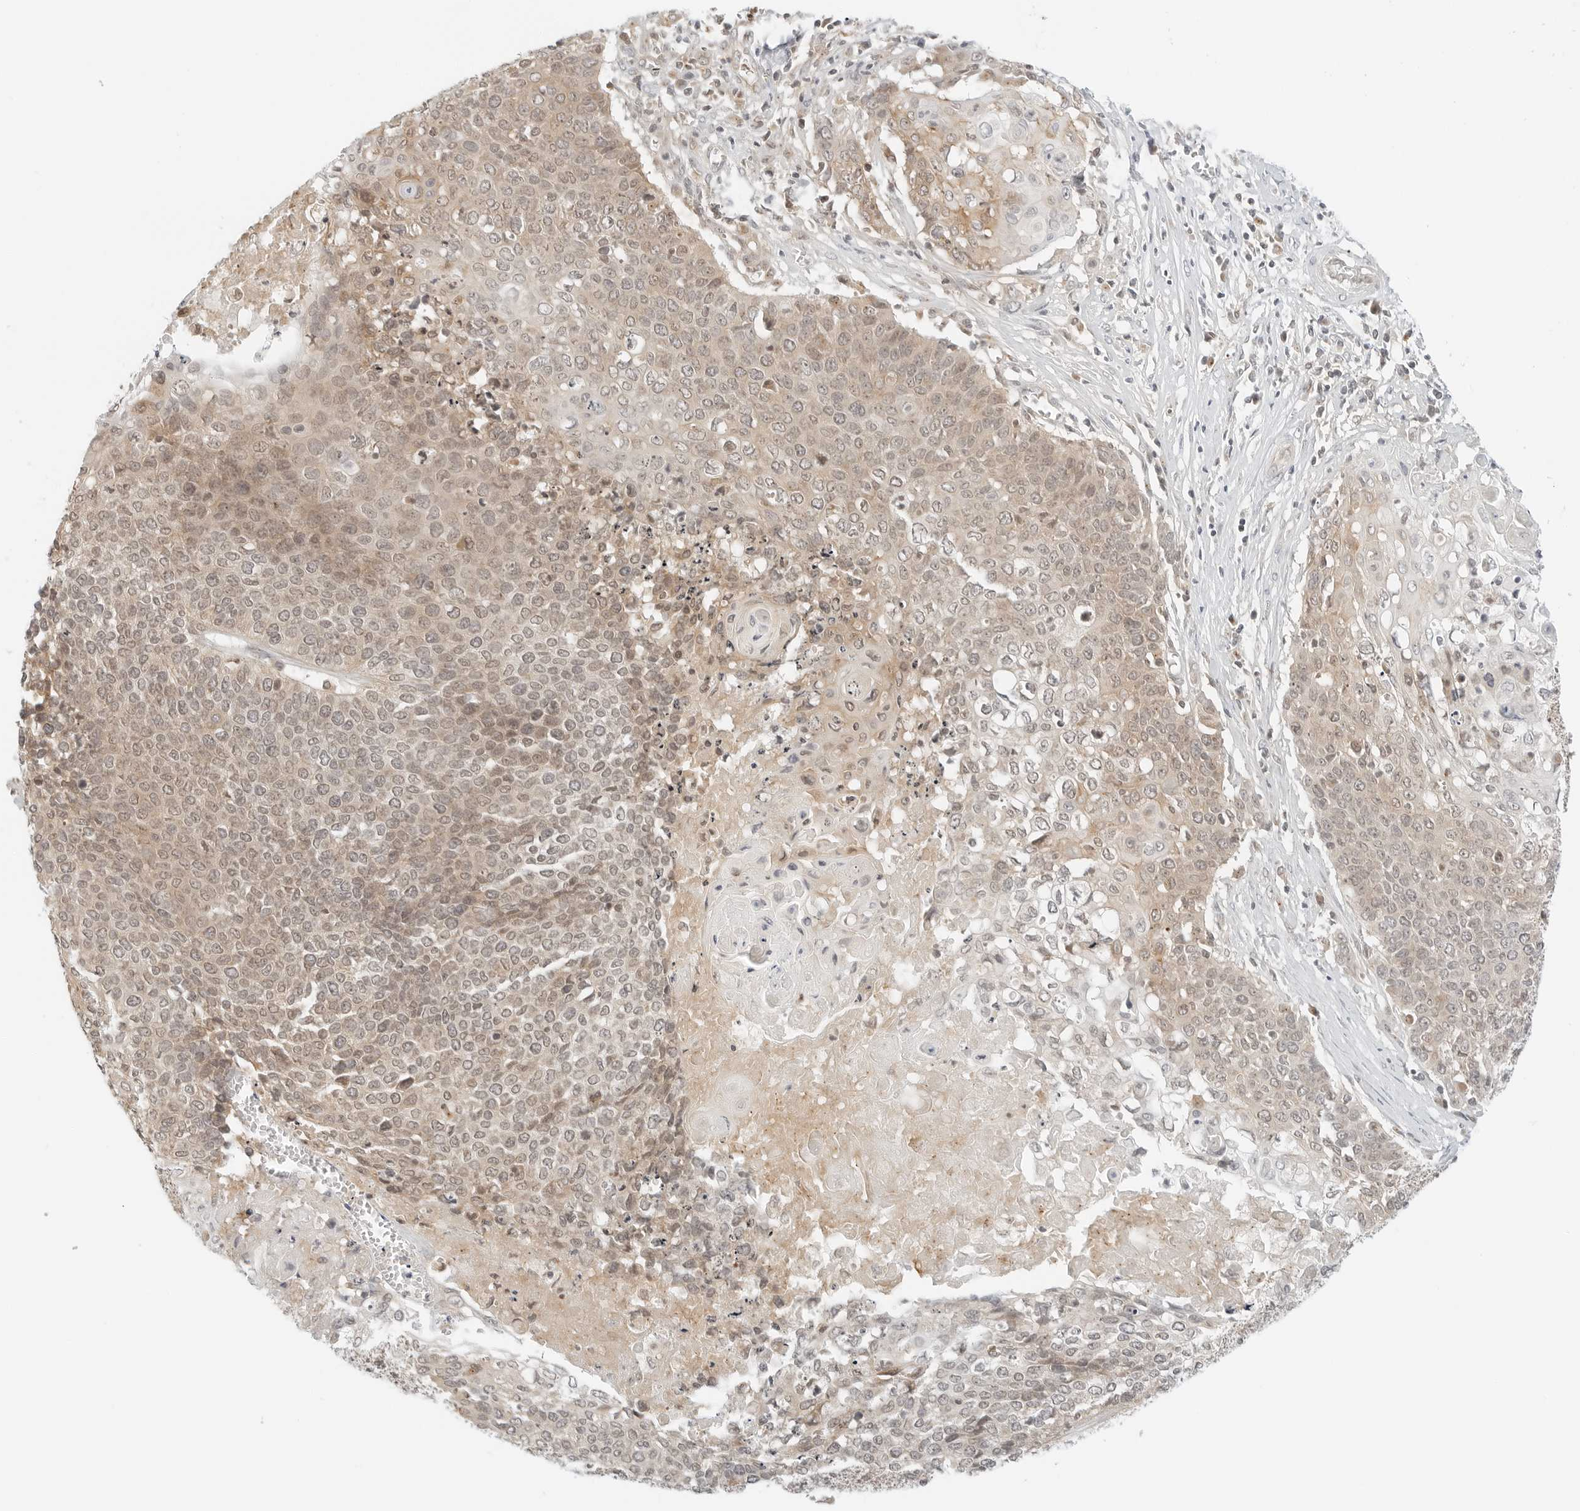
{"staining": {"intensity": "weak", "quantity": ">75%", "location": "cytoplasmic/membranous,nuclear"}, "tissue": "cervical cancer", "cell_type": "Tumor cells", "image_type": "cancer", "snomed": [{"axis": "morphology", "description": "Squamous cell carcinoma, NOS"}, {"axis": "topography", "description": "Cervix"}], "caption": "Cervical squamous cell carcinoma stained for a protein (brown) displays weak cytoplasmic/membranous and nuclear positive positivity in approximately >75% of tumor cells.", "gene": "IQCC", "patient": {"sex": "female", "age": 39}}